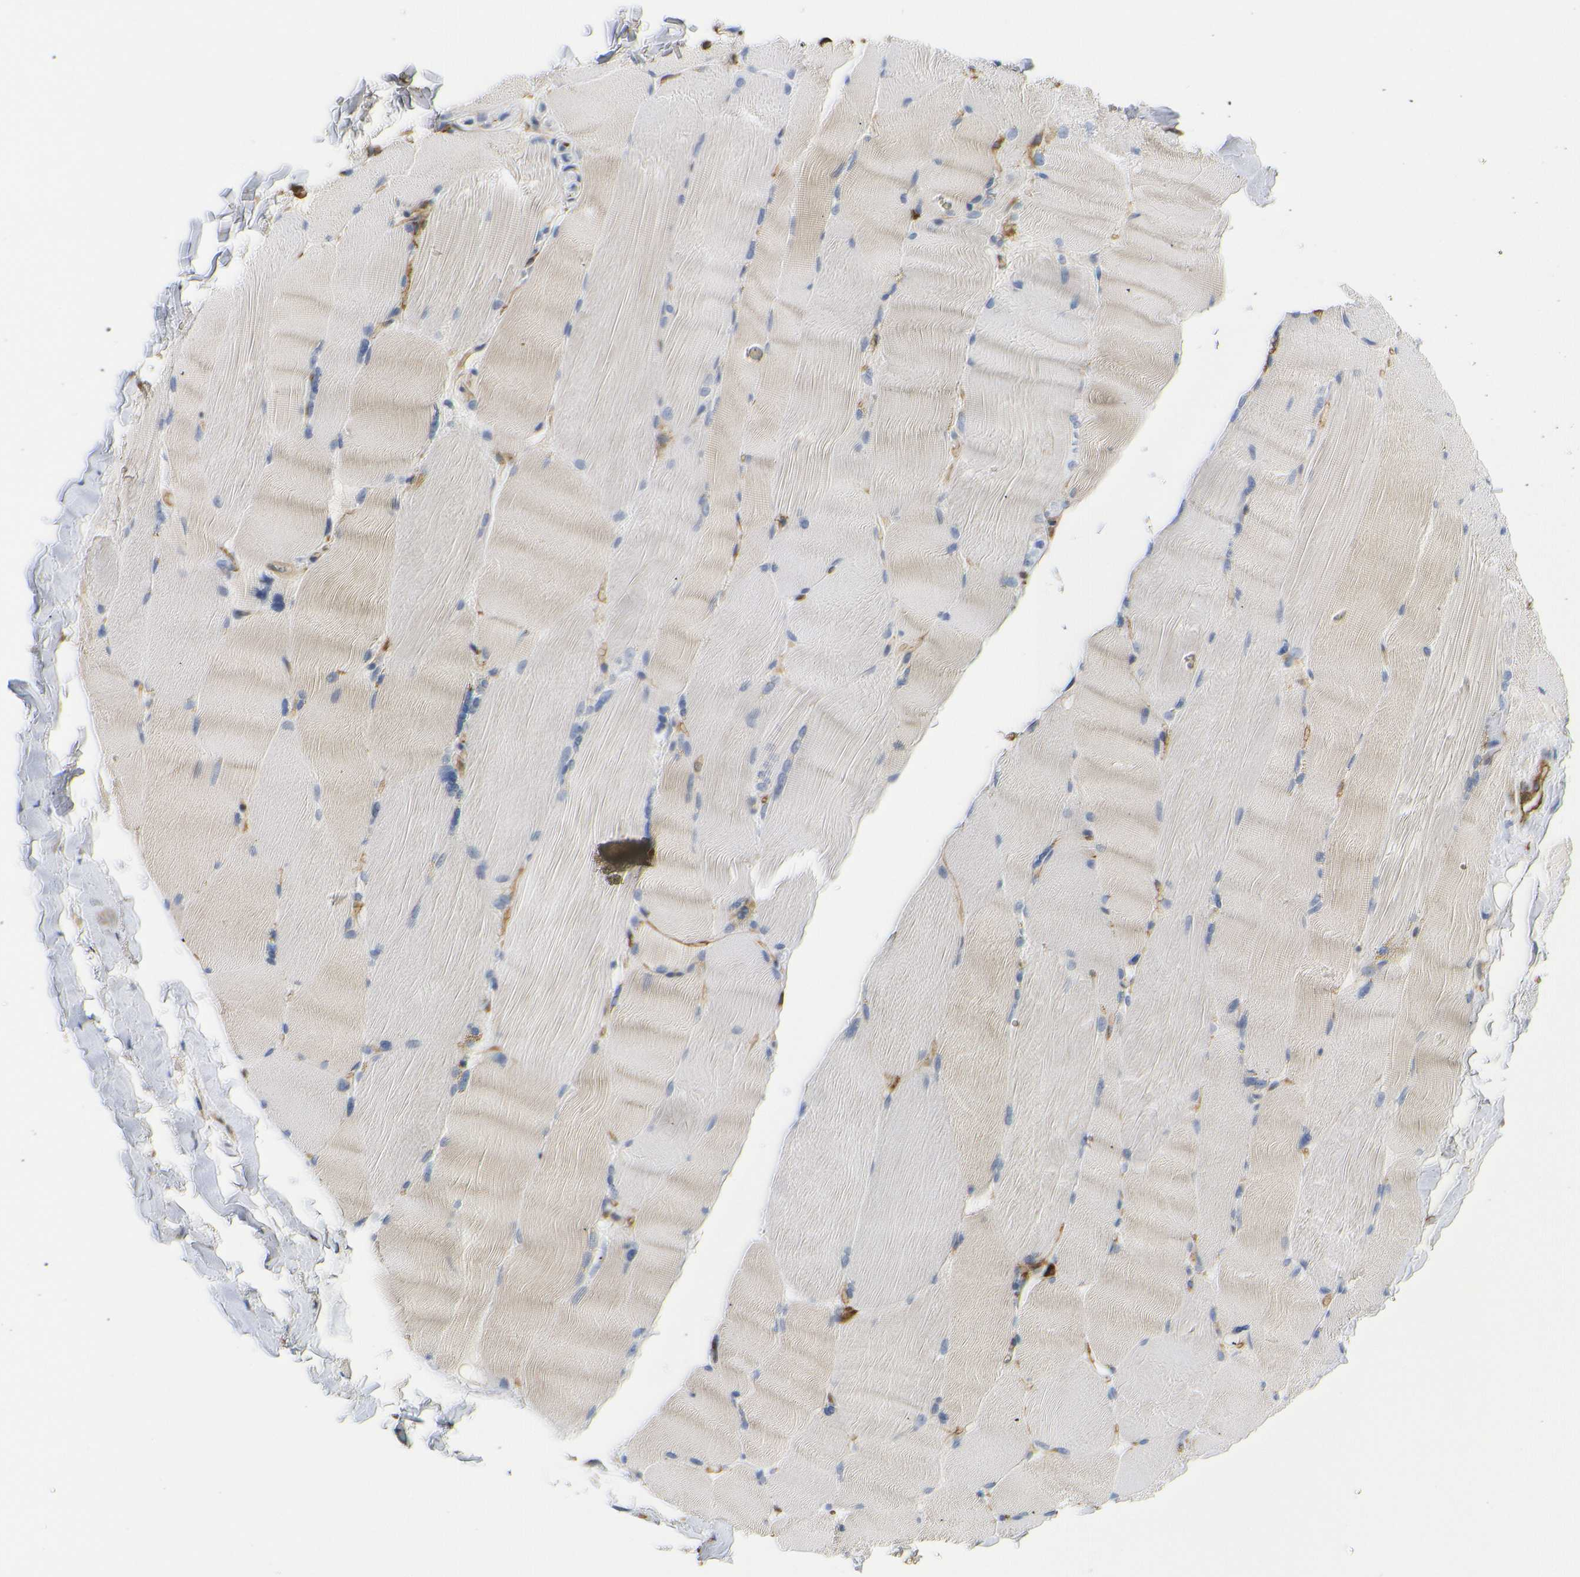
{"staining": {"intensity": "weak", "quantity": "<25%", "location": "cytoplasmic/membranous"}, "tissue": "skeletal muscle", "cell_type": "Myocytes", "image_type": "normal", "snomed": [{"axis": "morphology", "description": "Normal tissue, NOS"}, {"axis": "topography", "description": "Skin"}, {"axis": "topography", "description": "Skeletal muscle"}], "caption": "High power microscopy histopathology image of an immunohistochemistry micrograph of normal skeletal muscle, revealing no significant expression in myocytes. (Brightfield microscopy of DAB immunohistochemistry at high magnification).", "gene": "HLA", "patient": {"sex": "male", "age": 83}}